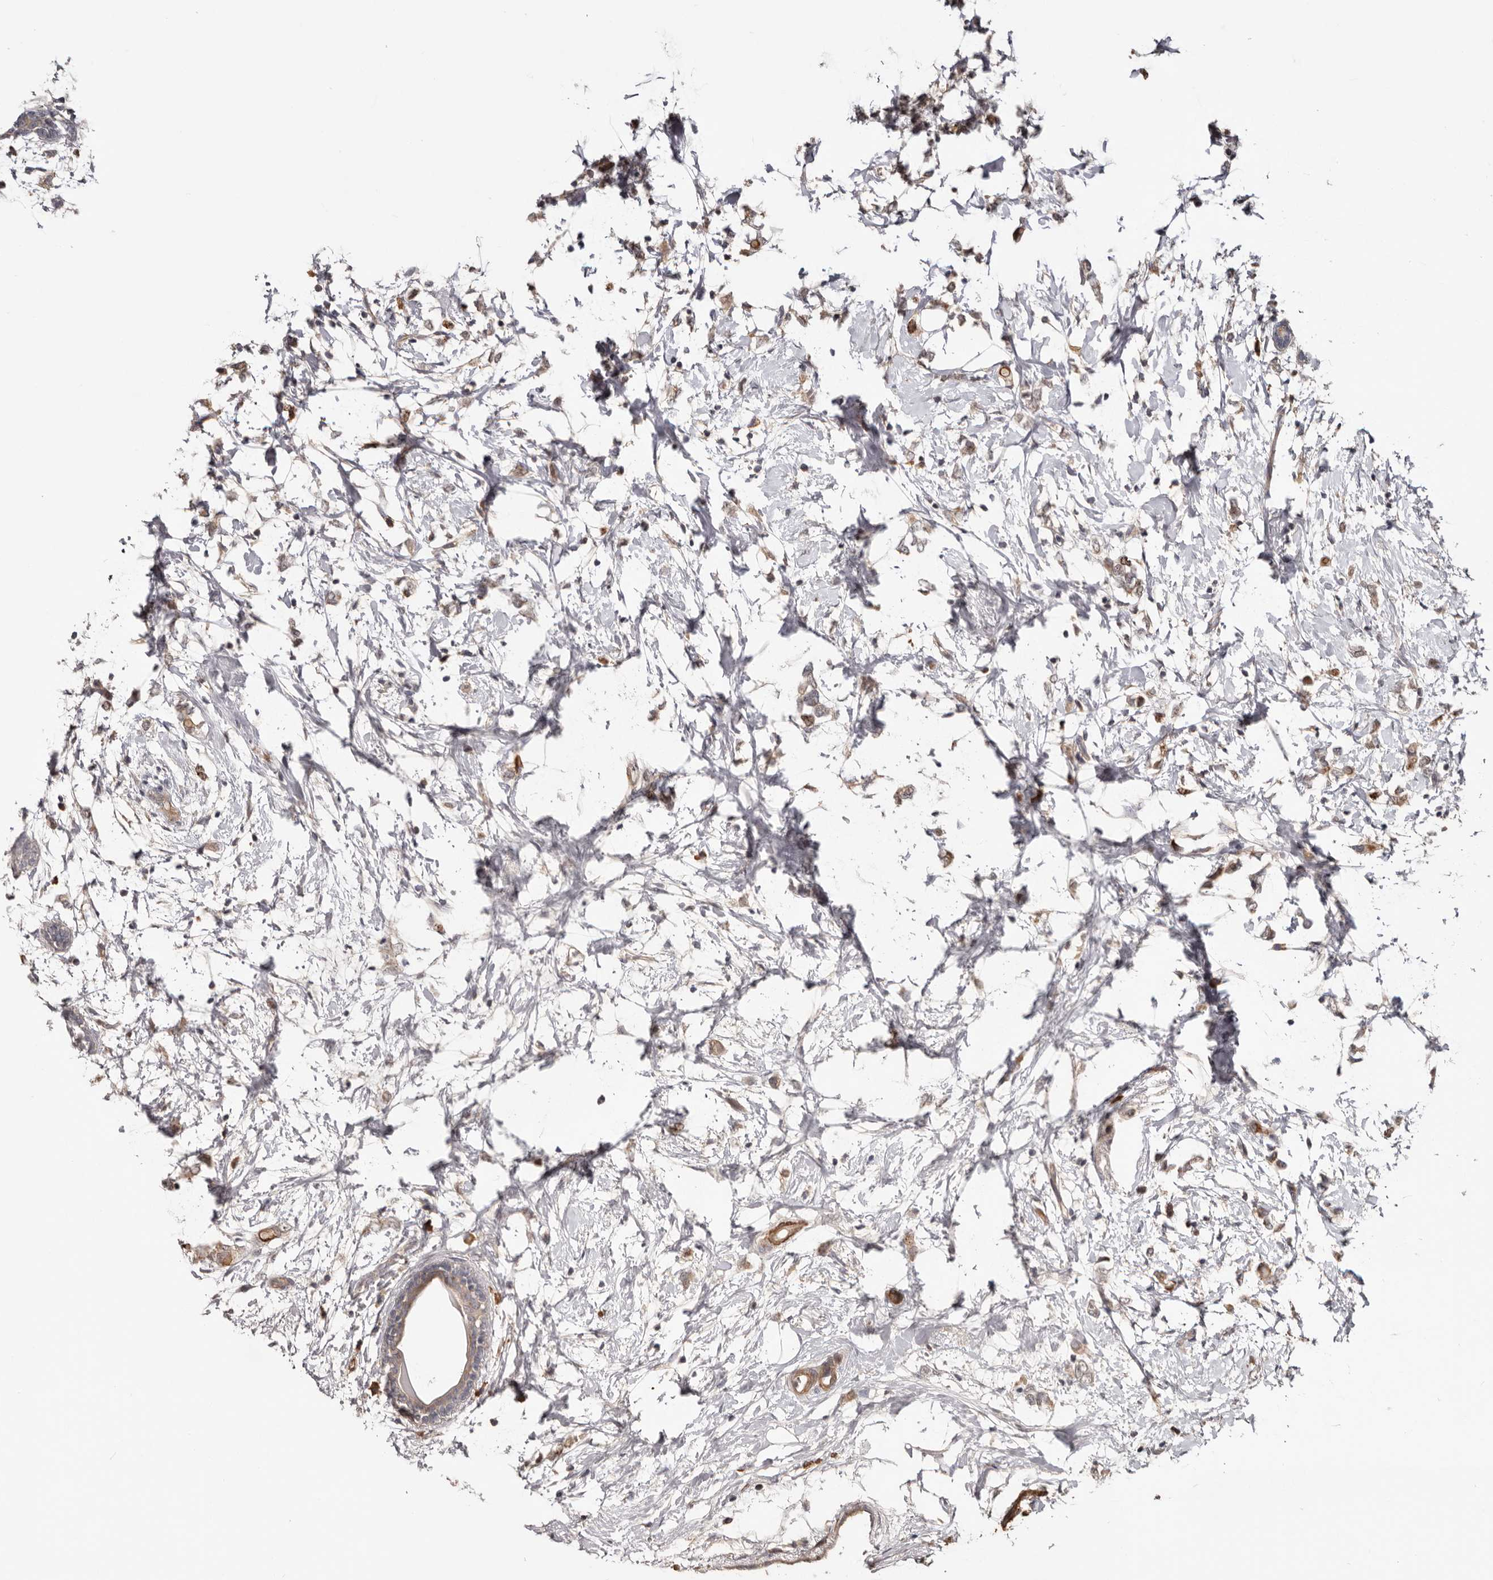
{"staining": {"intensity": "weak", "quantity": ">75%", "location": "cytoplasmic/membranous"}, "tissue": "breast cancer", "cell_type": "Tumor cells", "image_type": "cancer", "snomed": [{"axis": "morphology", "description": "Normal tissue, NOS"}, {"axis": "morphology", "description": "Lobular carcinoma"}, {"axis": "topography", "description": "Breast"}], "caption": "Breast cancer (lobular carcinoma) stained with a brown dye shows weak cytoplasmic/membranous positive positivity in about >75% of tumor cells.", "gene": "CDCA8", "patient": {"sex": "female", "age": 47}}